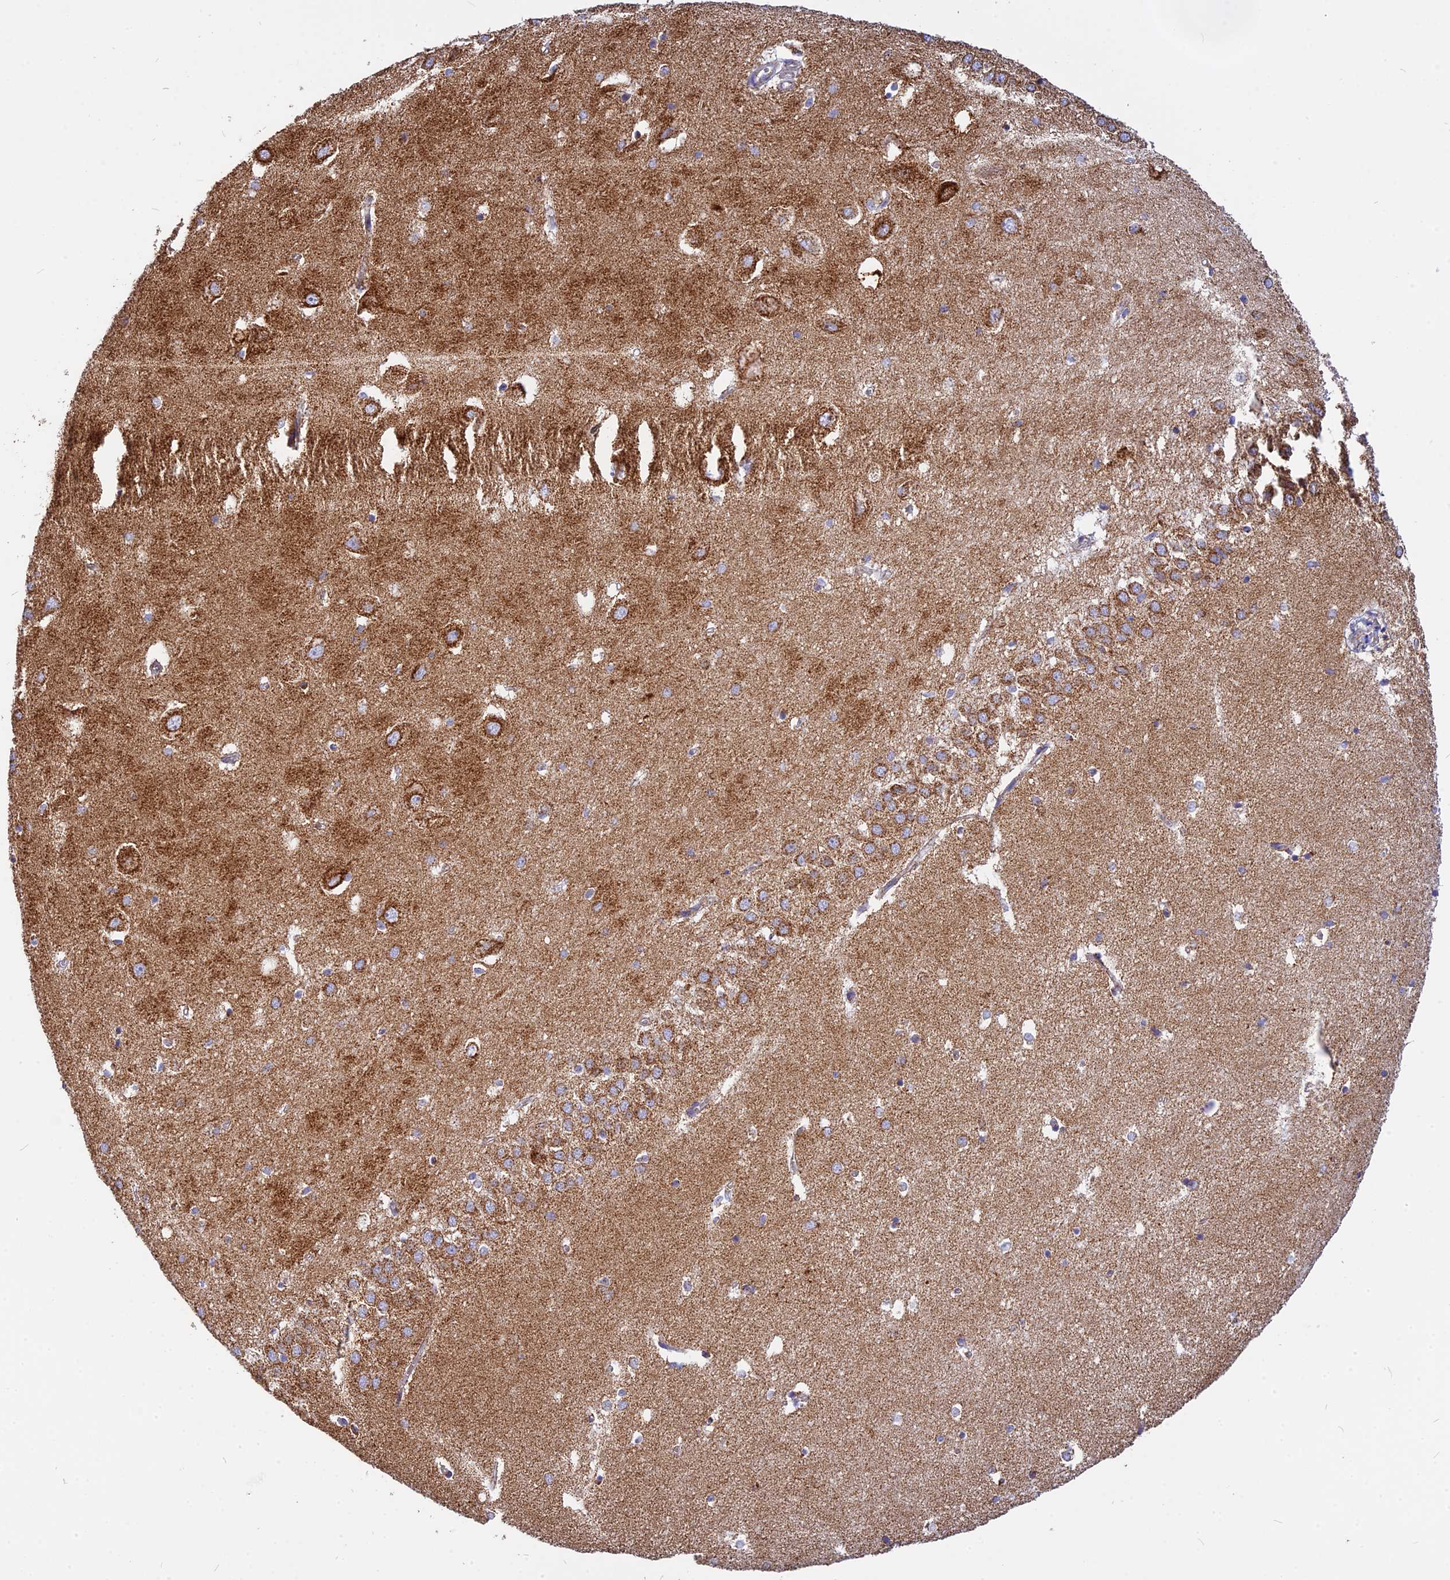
{"staining": {"intensity": "weak", "quantity": "<25%", "location": "cytoplasmic/membranous"}, "tissue": "hippocampus", "cell_type": "Glial cells", "image_type": "normal", "snomed": [{"axis": "morphology", "description": "Normal tissue, NOS"}, {"axis": "topography", "description": "Hippocampus"}], "caption": "Hippocampus stained for a protein using immunohistochemistry (IHC) displays no expression glial cells.", "gene": "VDAC2", "patient": {"sex": "female", "age": 64}}